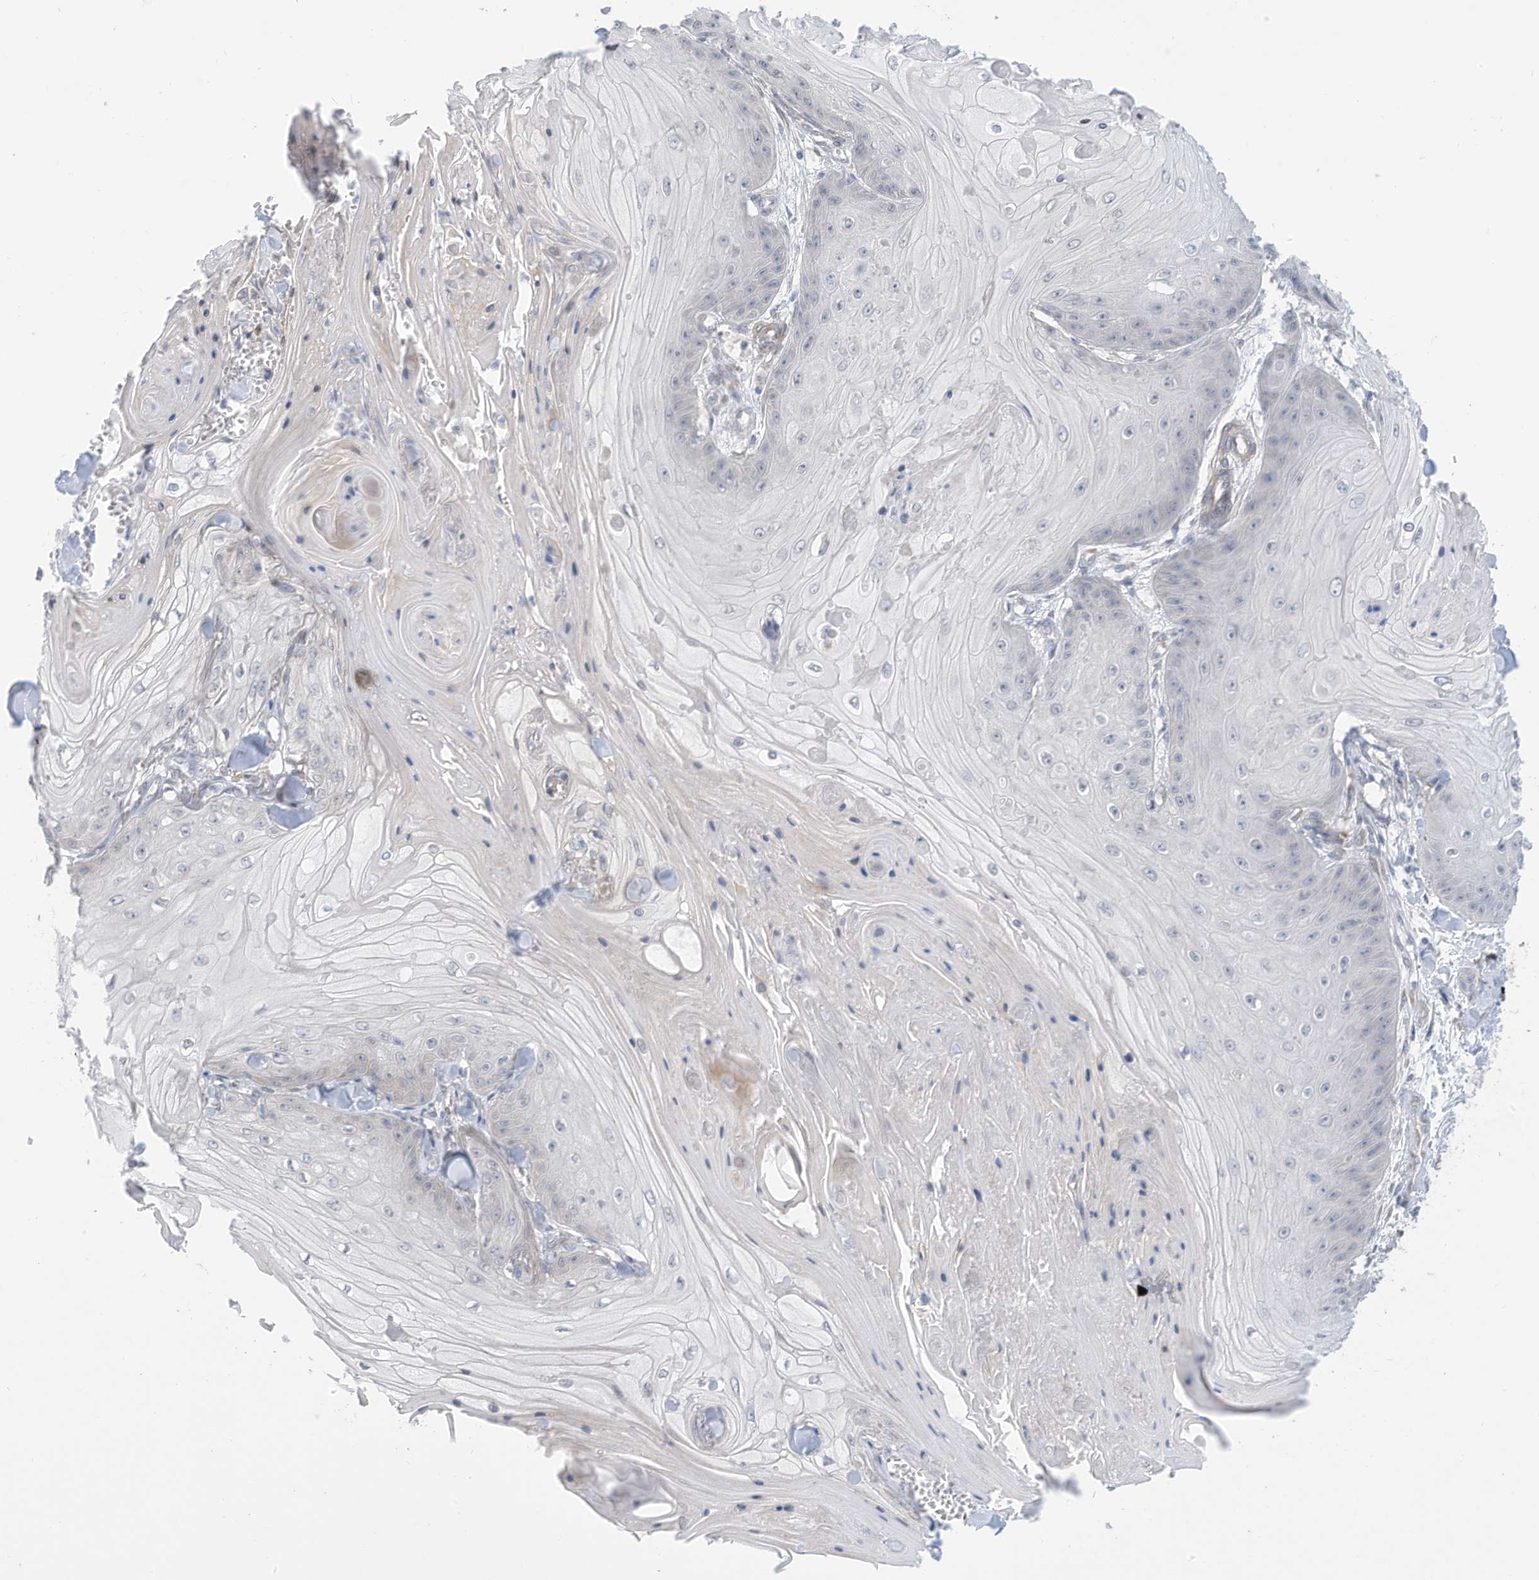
{"staining": {"intensity": "negative", "quantity": "none", "location": "none"}, "tissue": "skin cancer", "cell_type": "Tumor cells", "image_type": "cancer", "snomed": [{"axis": "morphology", "description": "Squamous cell carcinoma, NOS"}, {"axis": "topography", "description": "Skin"}], "caption": "This micrograph is of skin squamous cell carcinoma stained with IHC to label a protein in brown with the nuclei are counter-stained blue. There is no staining in tumor cells.", "gene": "ZNF292", "patient": {"sex": "male", "age": 74}}